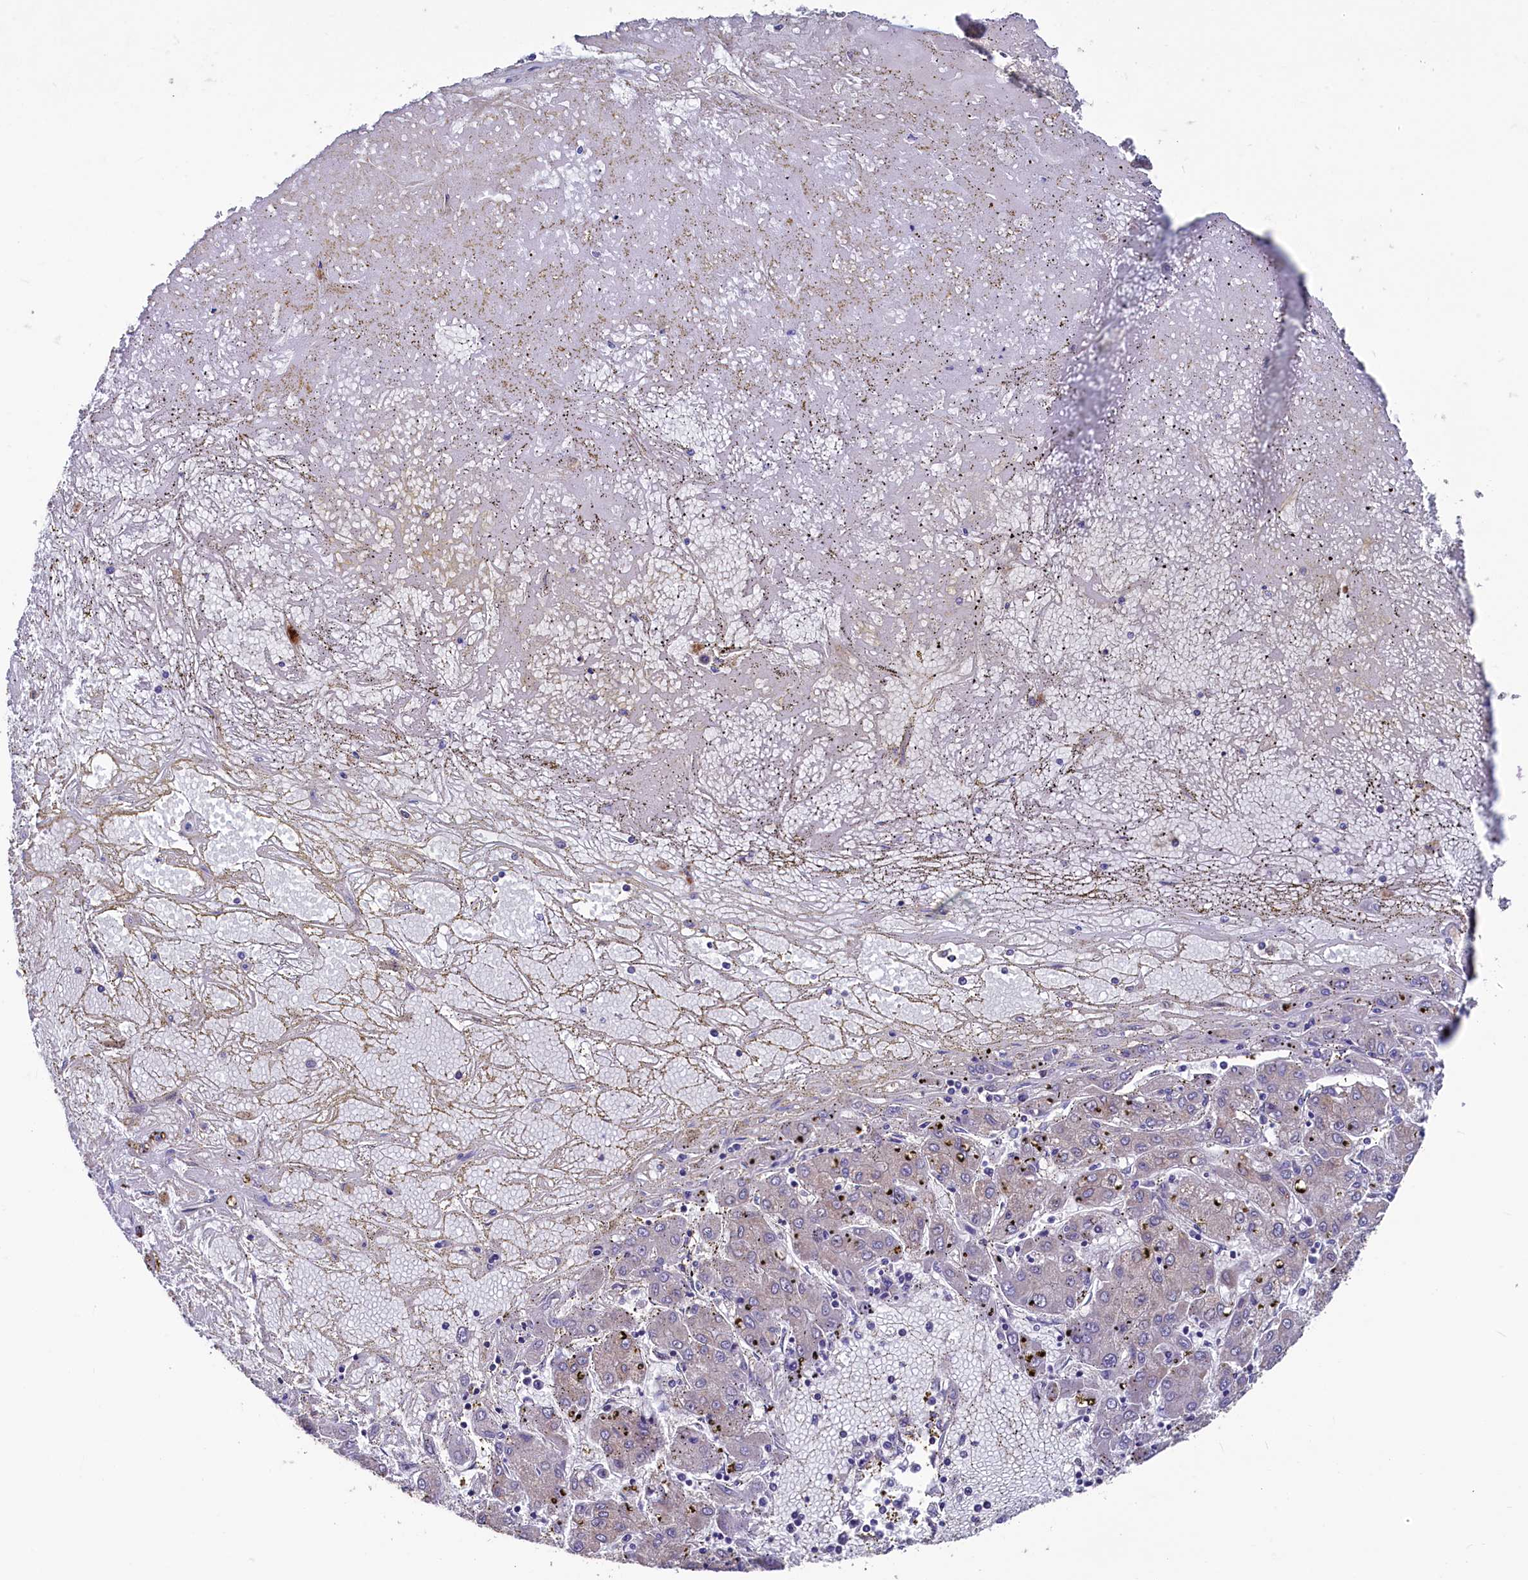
{"staining": {"intensity": "negative", "quantity": "none", "location": "none"}, "tissue": "liver cancer", "cell_type": "Tumor cells", "image_type": "cancer", "snomed": [{"axis": "morphology", "description": "Carcinoma, Hepatocellular, NOS"}, {"axis": "topography", "description": "Liver"}], "caption": "Immunohistochemical staining of liver cancer (hepatocellular carcinoma) shows no significant expression in tumor cells.", "gene": "SPATA2L", "patient": {"sex": "male", "age": 72}}